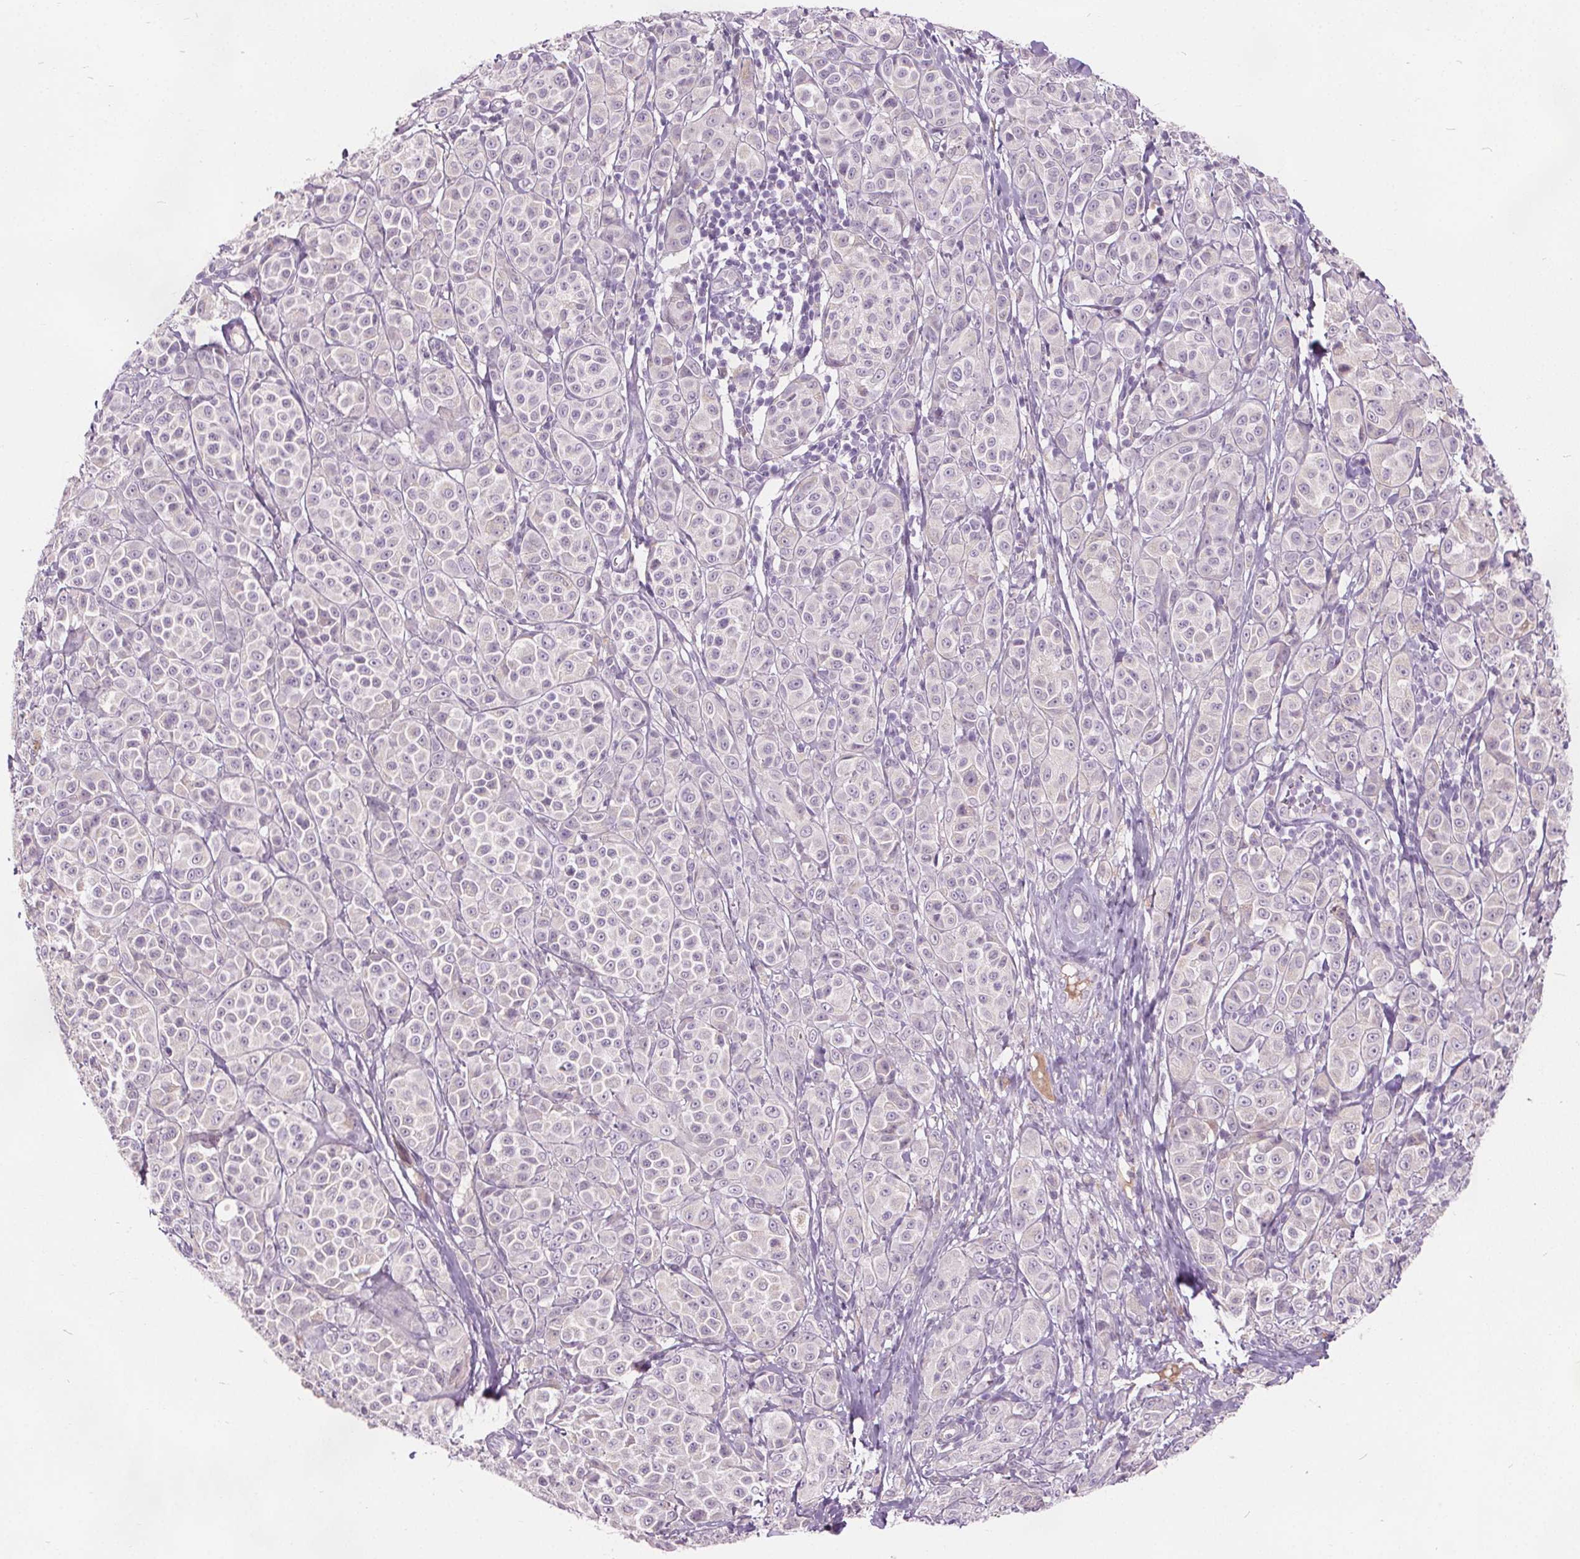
{"staining": {"intensity": "negative", "quantity": "none", "location": "none"}, "tissue": "melanoma", "cell_type": "Tumor cells", "image_type": "cancer", "snomed": [{"axis": "morphology", "description": "Malignant melanoma, NOS"}, {"axis": "topography", "description": "Skin"}], "caption": "Protein analysis of malignant melanoma shows no significant staining in tumor cells.", "gene": "ACOX2", "patient": {"sex": "male", "age": 89}}